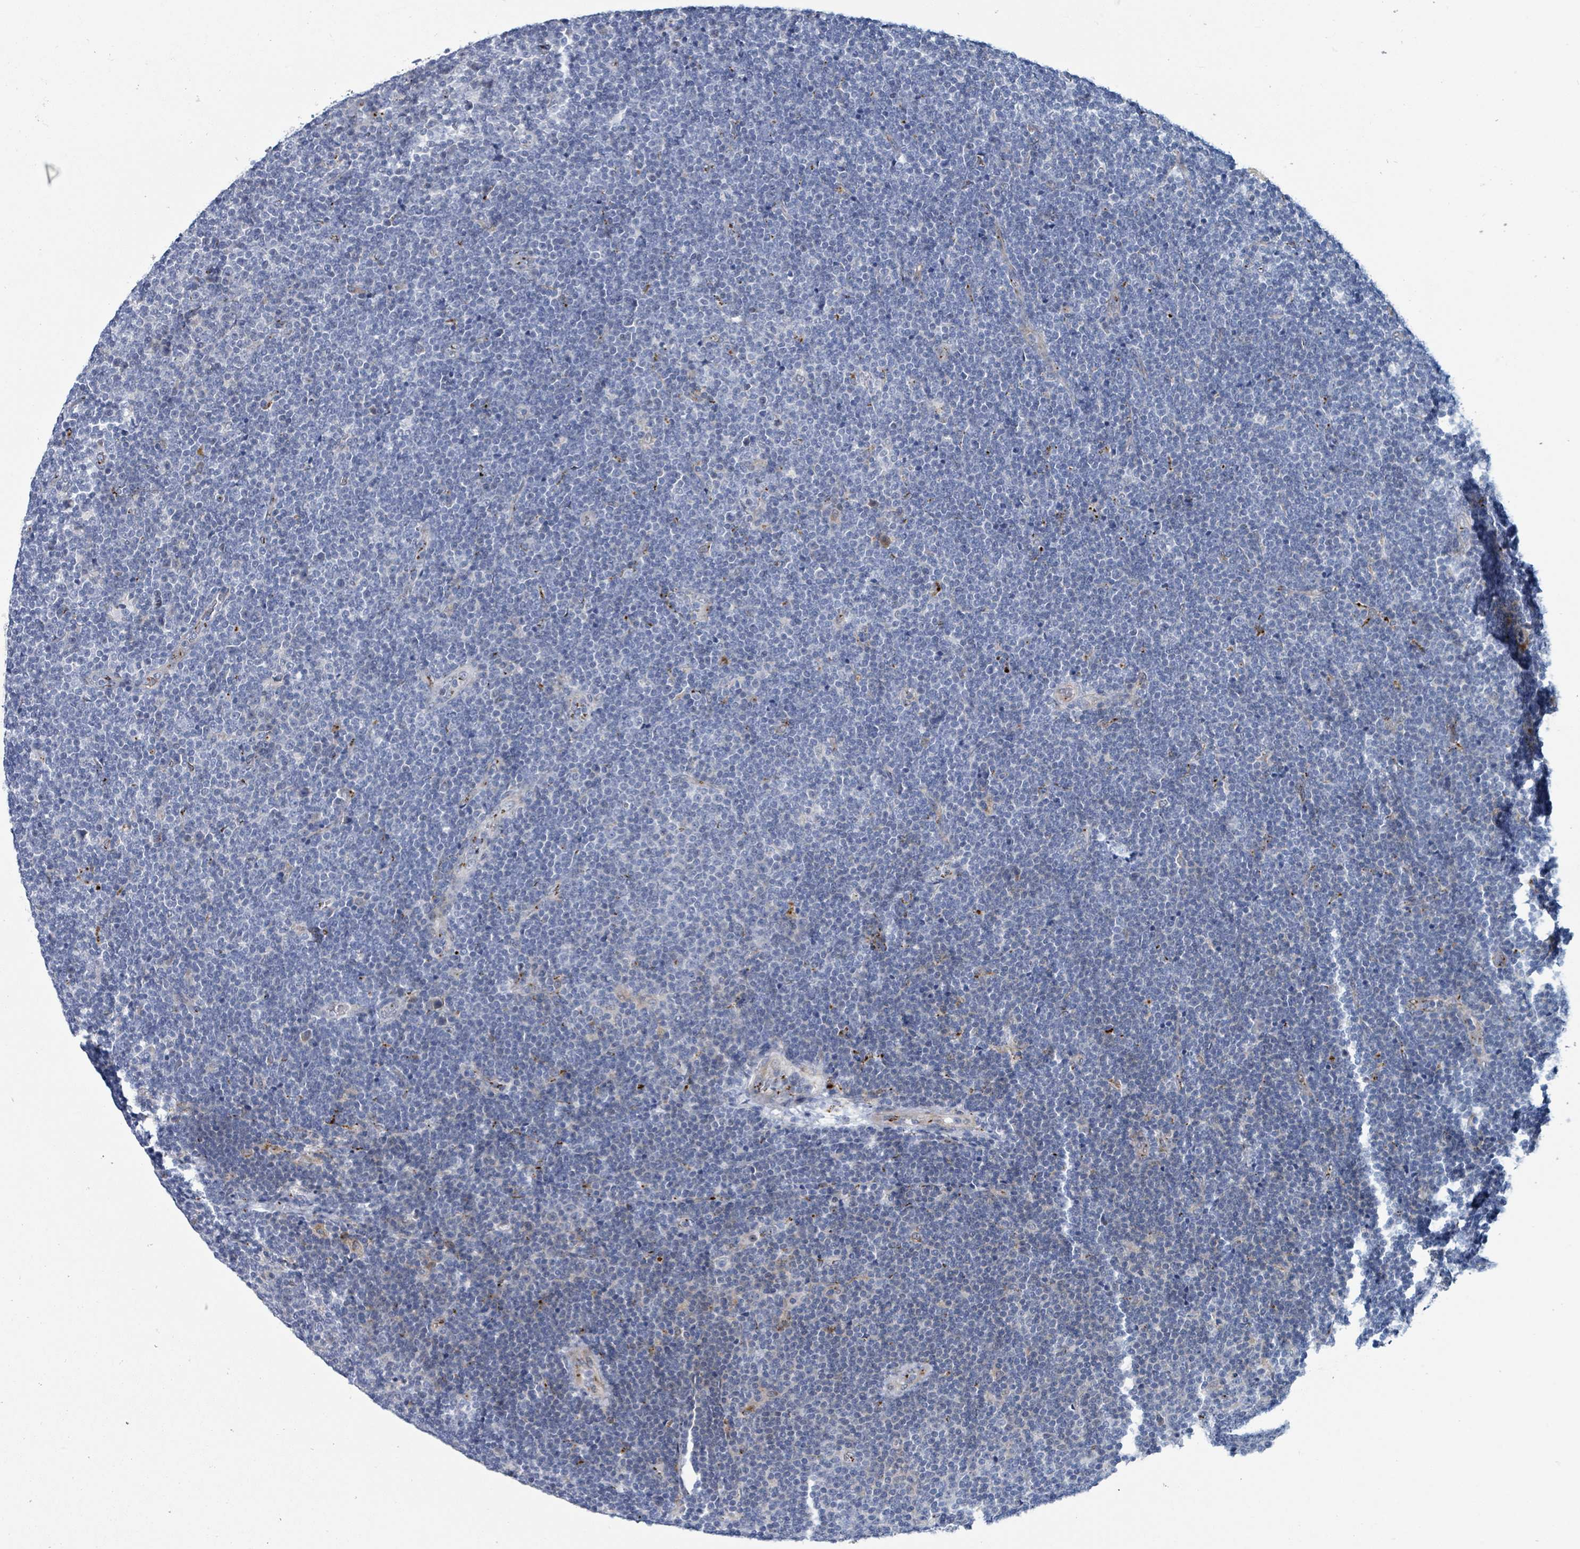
{"staining": {"intensity": "negative", "quantity": "none", "location": "none"}, "tissue": "lymphoma", "cell_type": "Tumor cells", "image_type": "cancer", "snomed": [{"axis": "morphology", "description": "Malignant lymphoma, non-Hodgkin's type, Low grade"}, {"axis": "topography", "description": "Lymph node"}], "caption": "Tumor cells are negative for protein expression in human lymphoma. (DAB (3,3'-diaminobenzidine) IHC with hematoxylin counter stain).", "gene": "DCAF5", "patient": {"sex": "male", "age": 48}}